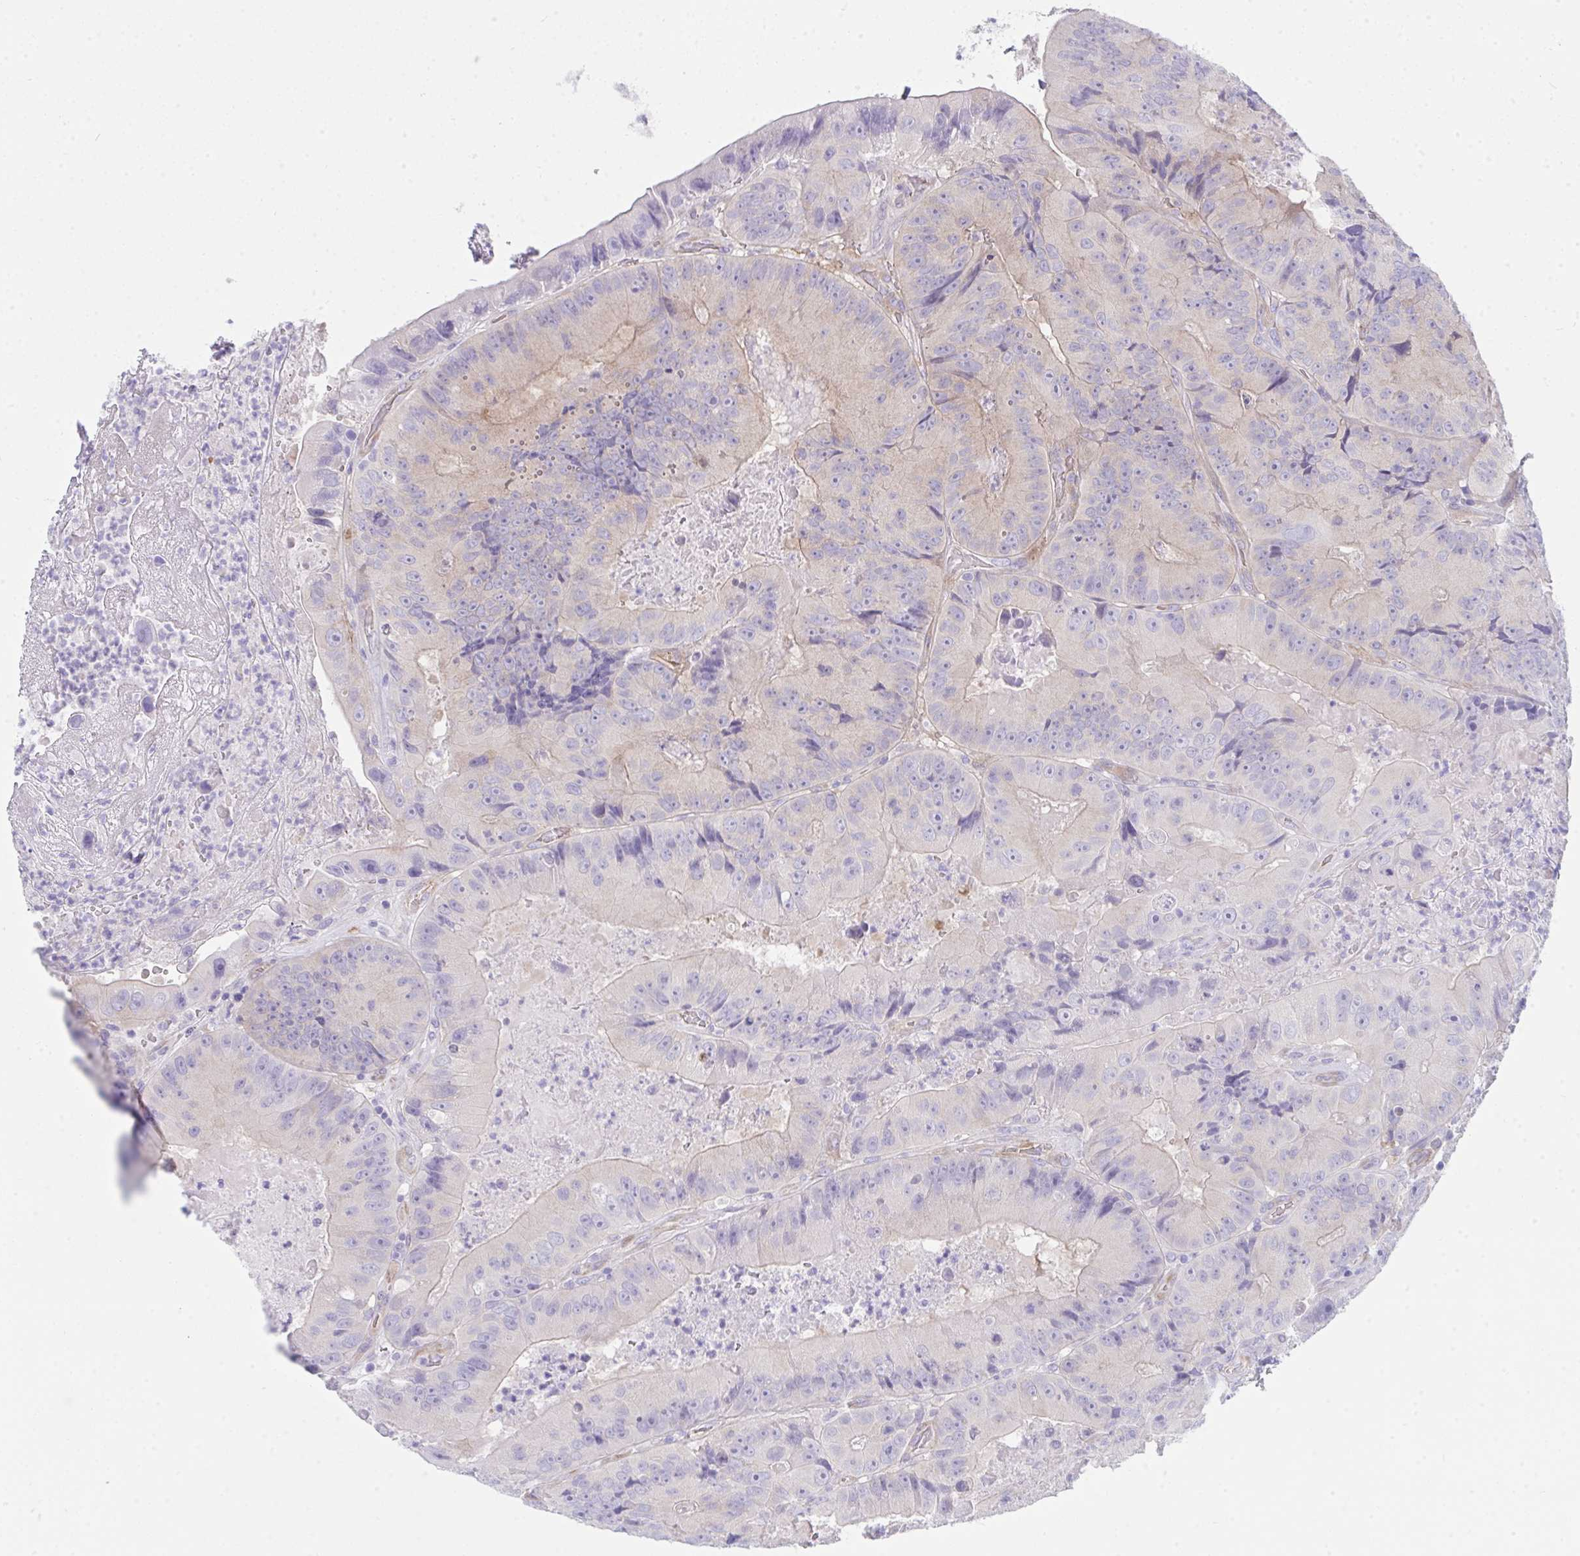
{"staining": {"intensity": "negative", "quantity": "none", "location": "none"}, "tissue": "colorectal cancer", "cell_type": "Tumor cells", "image_type": "cancer", "snomed": [{"axis": "morphology", "description": "Adenocarcinoma, NOS"}, {"axis": "topography", "description": "Colon"}], "caption": "A histopathology image of human colorectal adenocarcinoma is negative for staining in tumor cells.", "gene": "GAB1", "patient": {"sex": "female", "age": 86}}